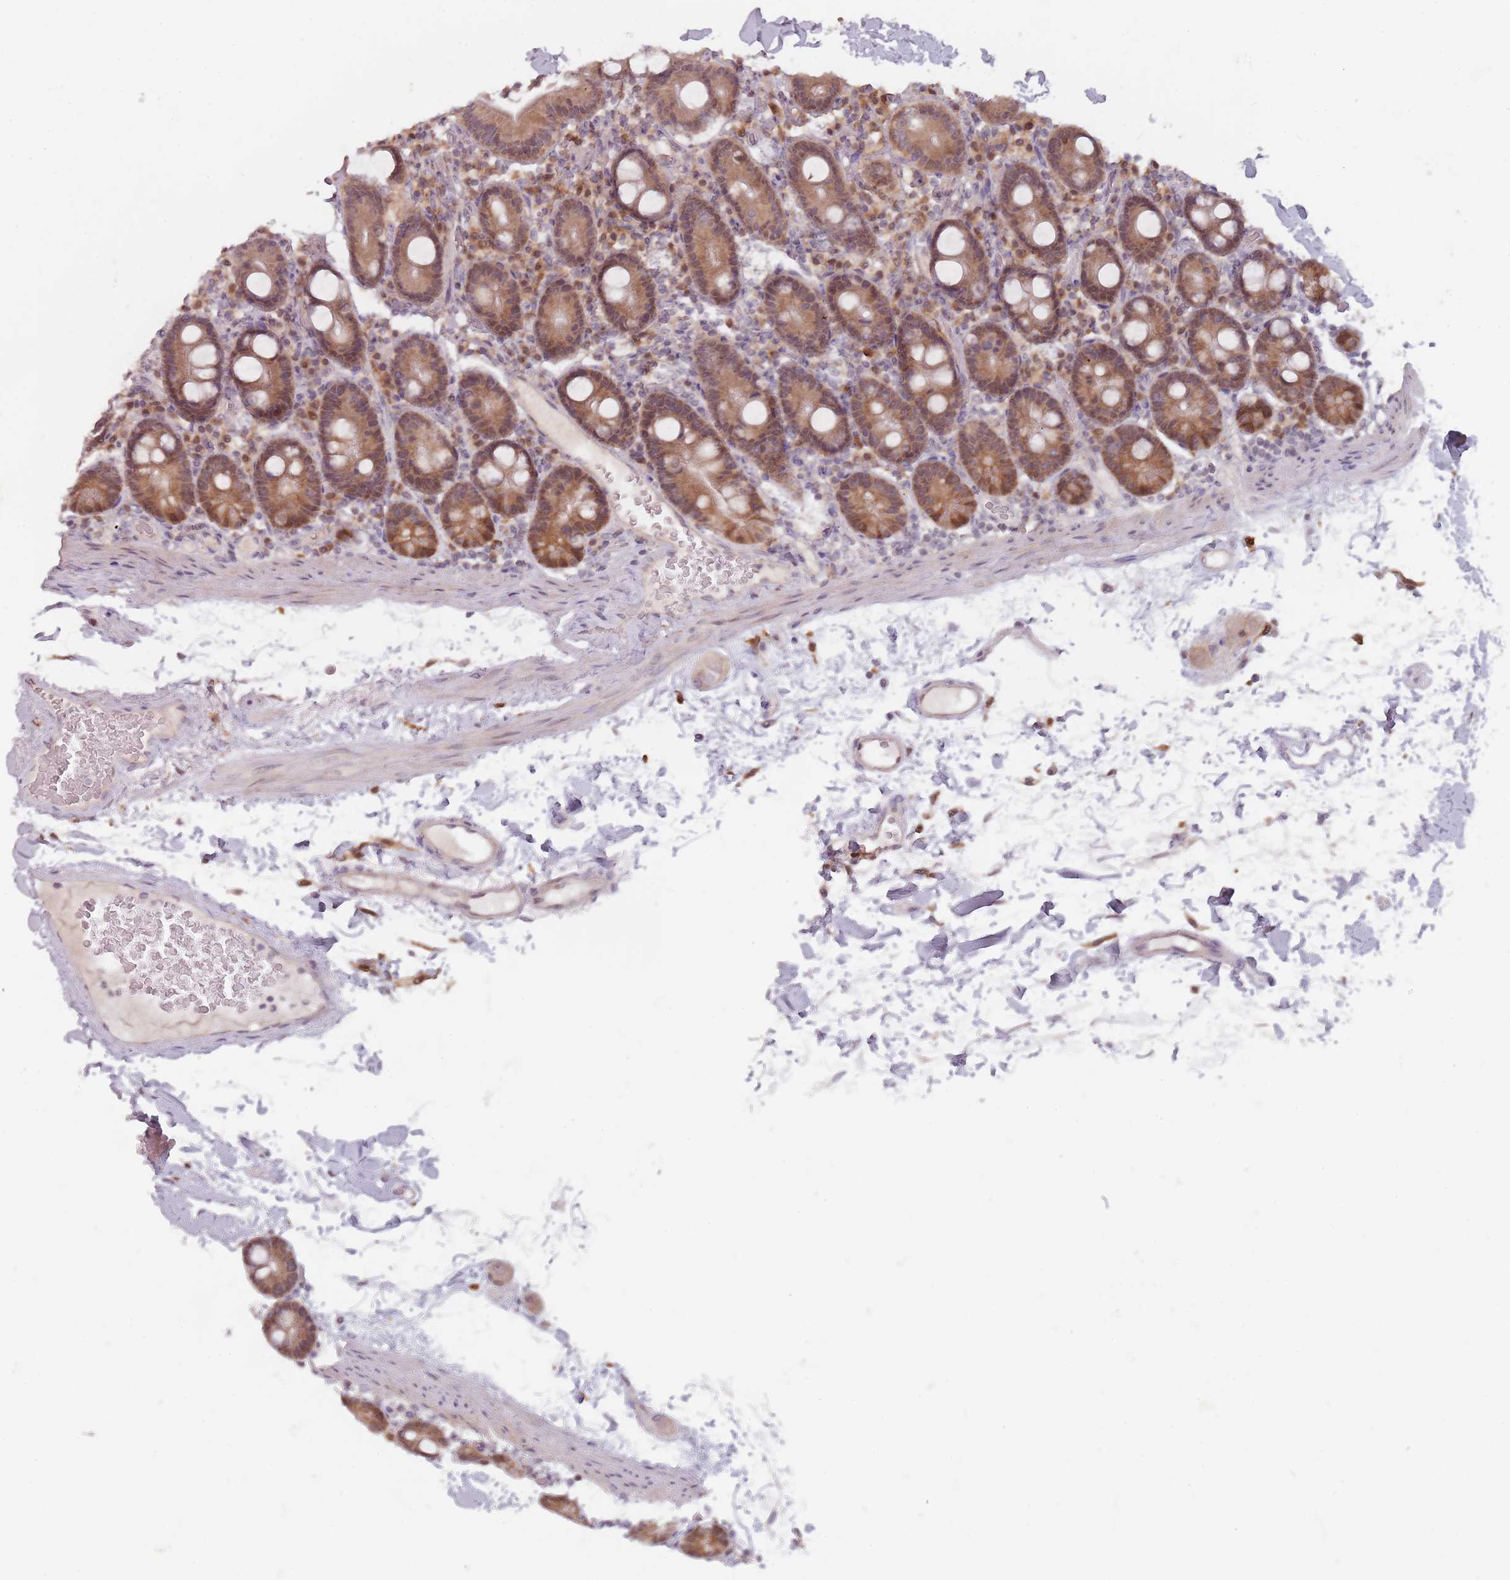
{"staining": {"intensity": "moderate", "quantity": ">75%", "location": "cytoplasmic/membranous,nuclear"}, "tissue": "duodenum", "cell_type": "Glandular cells", "image_type": "normal", "snomed": [{"axis": "morphology", "description": "Normal tissue, NOS"}, {"axis": "topography", "description": "Duodenum"}], "caption": "High-magnification brightfield microscopy of benign duodenum stained with DAB (3,3'-diaminobenzidine) (brown) and counterstained with hematoxylin (blue). glandular cells exhibit moderate cytoplasmic/membranous,nuclear staining is present in approximately>75% of cells. (Brightfield microscopy of DAB IHC at high magnification).", "gene": "NAXE", "patient": {"sex": "male", "age": 55}}